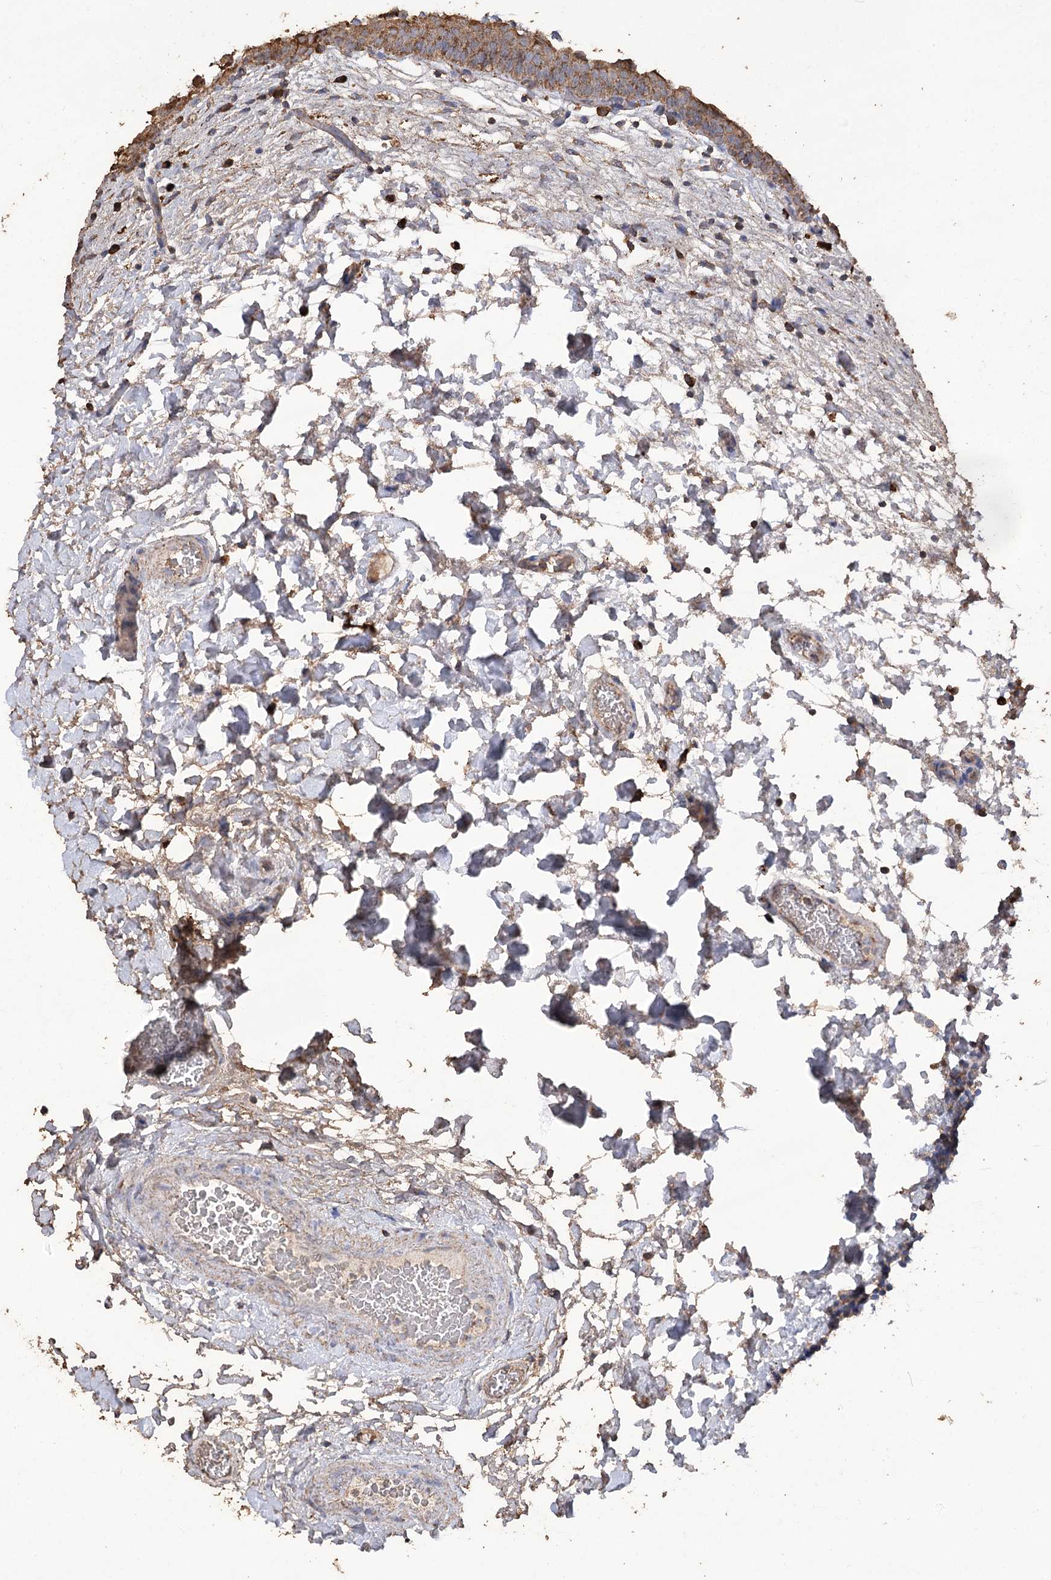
{"staining": {"intensity": "moderate", "quantity": ">75%", "location": "cytoplasmic/membranous"}, "tissue": "urinary bladder", "cell_type": "Urothelial cells", "image_type": "normal", "snomed": [{"axis": "morphology", "description": "Normal tissue, NOS"}, {"axis": "topography", "description": "Urinary bladder"}], "caption": "A medium amount of moderate cytoplasmic/membranous positivity is present in about >75% of urothelial cells in benign urinary bladder.", "gene": "IREB2", "patient": {"sex": "male", "age": 83}}